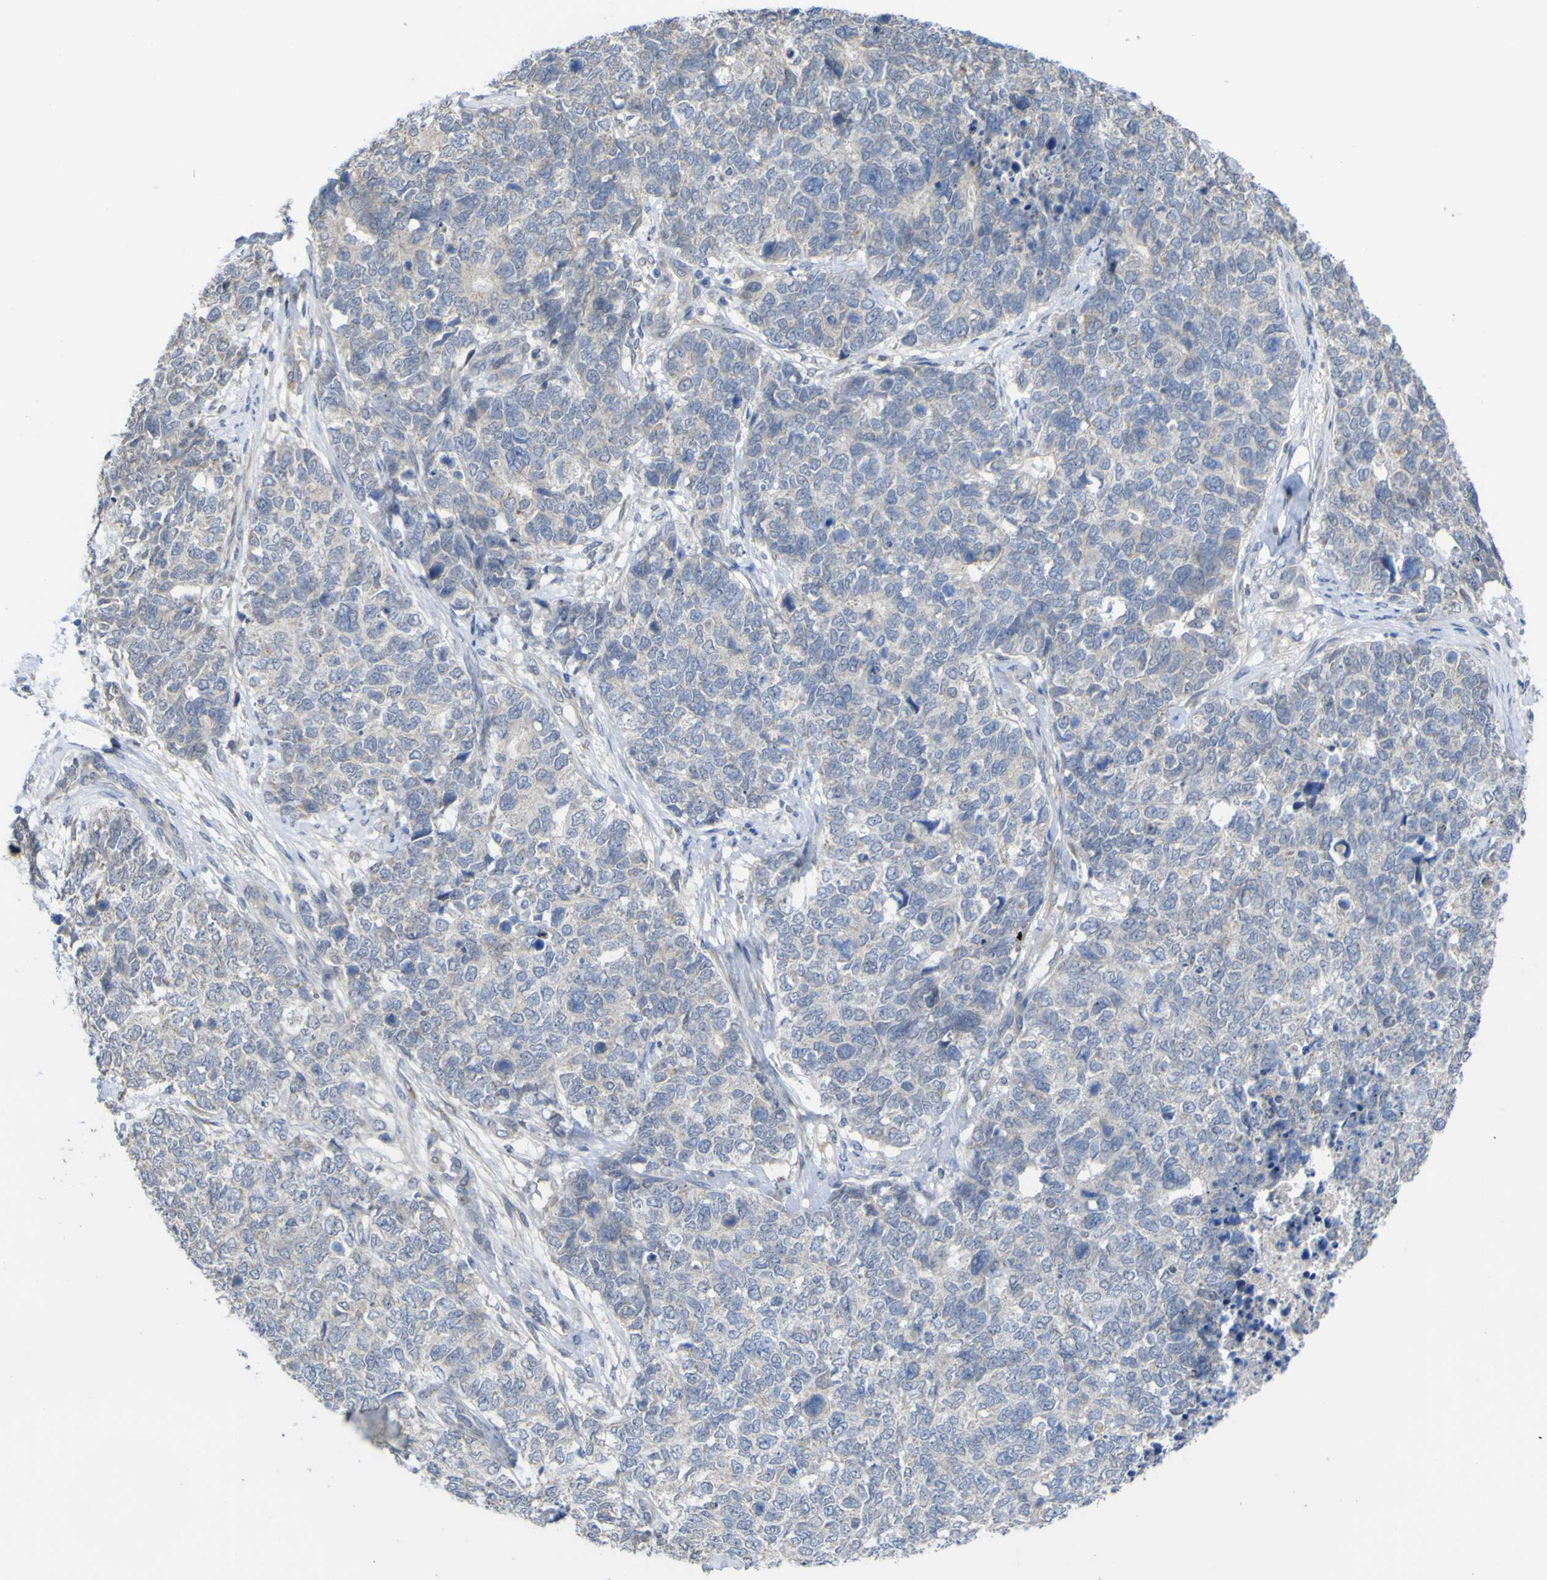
{"staining": {"intensity": "negative", "quantity": "none", "location": "none"}, "tissue": "cervical cancer", "cell_type": "Tumor cells", "image_type": "cancer", "snomed": [{"axis": "morphology", "description": "Squamous cell carcinoma, NOS"}, {"axis": "topography", "description": "Cervix"}], "caption": "Tumor cells show no significant positivity in squamous cell carcinoma (cervical).", "gene": "TNFRSF11A", "patient": {"sex": "female", "age": 63}}